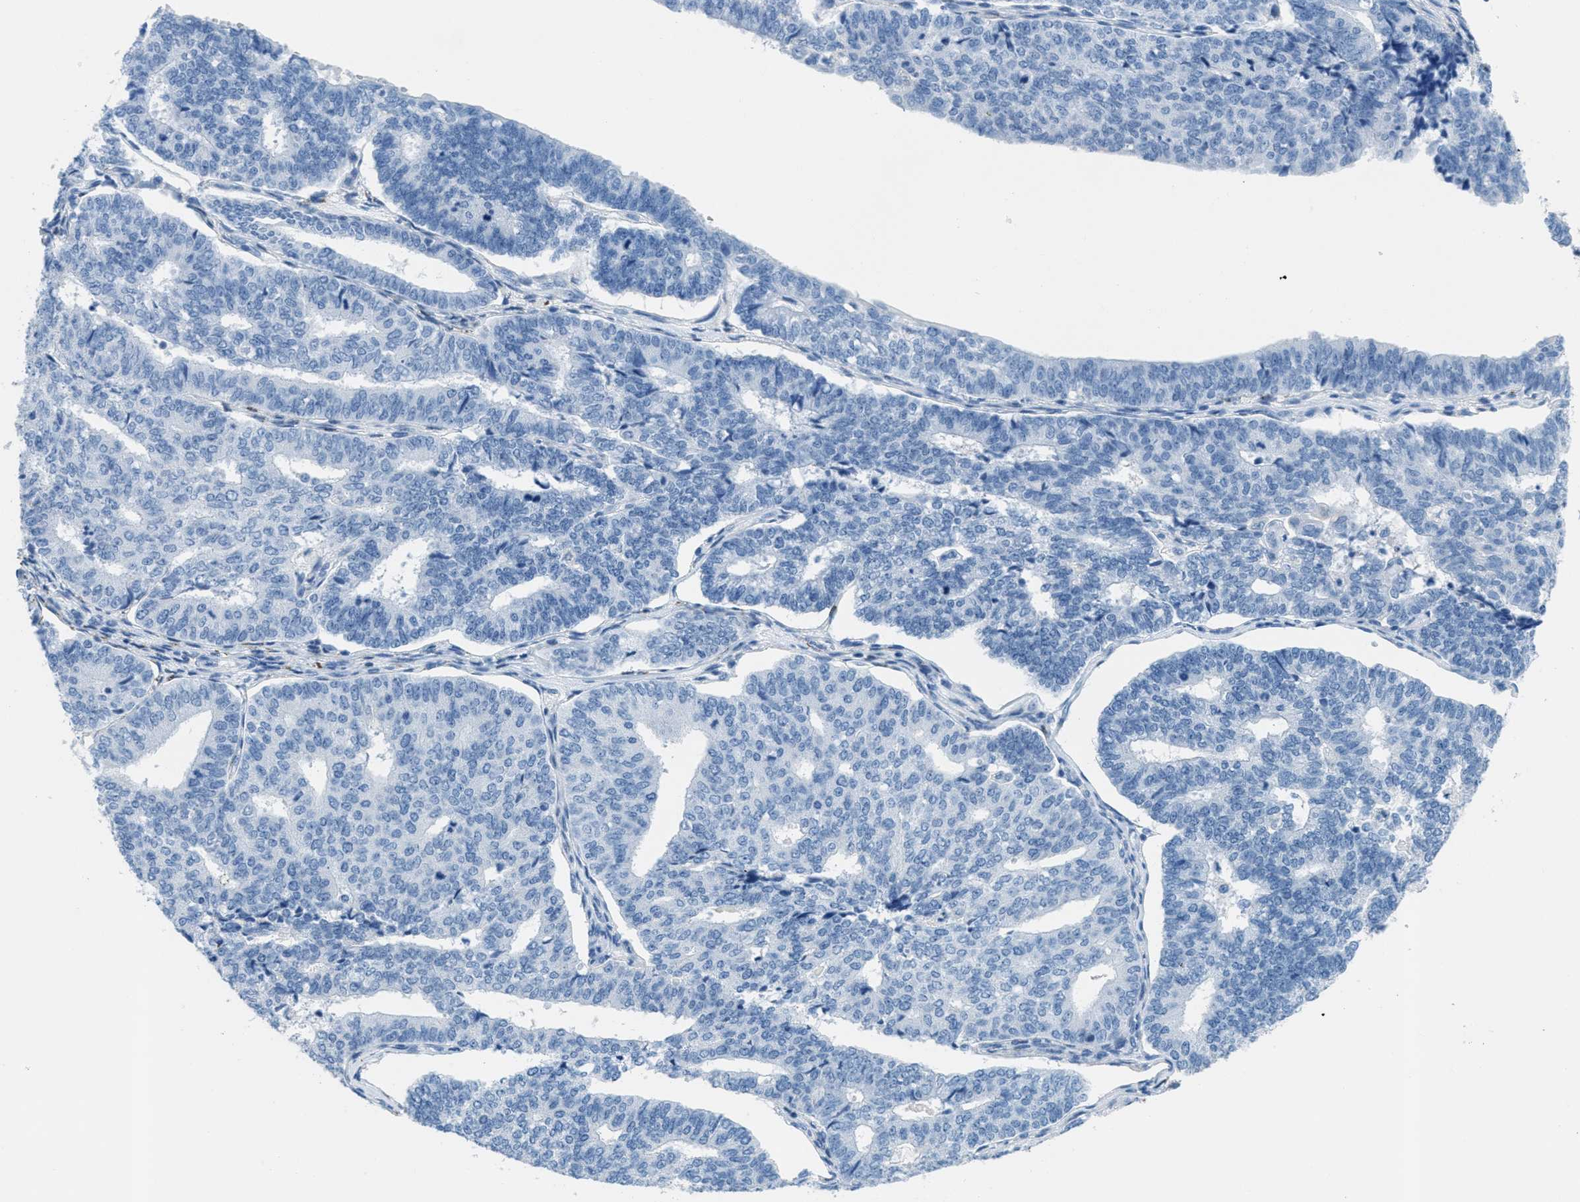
{"staining": {"intensity": "negative", "quantity": "none", "location": "none"}, "tissue": "endometrial cancer", "cell_type": "Tumor cells", "image_type": "cancer", "snomed": [{"axis": "morphology", "description": "Adenocarcinoma, NOS"}, {"axis": "topography", "description": "Endometrium"}], "caption": "This is an IHC micrograph of human endometrial adenocarcinoma. There is no staining in tumor cells.", "gene": "MGARP", "patient": {"sex": "female", "age": 70}}